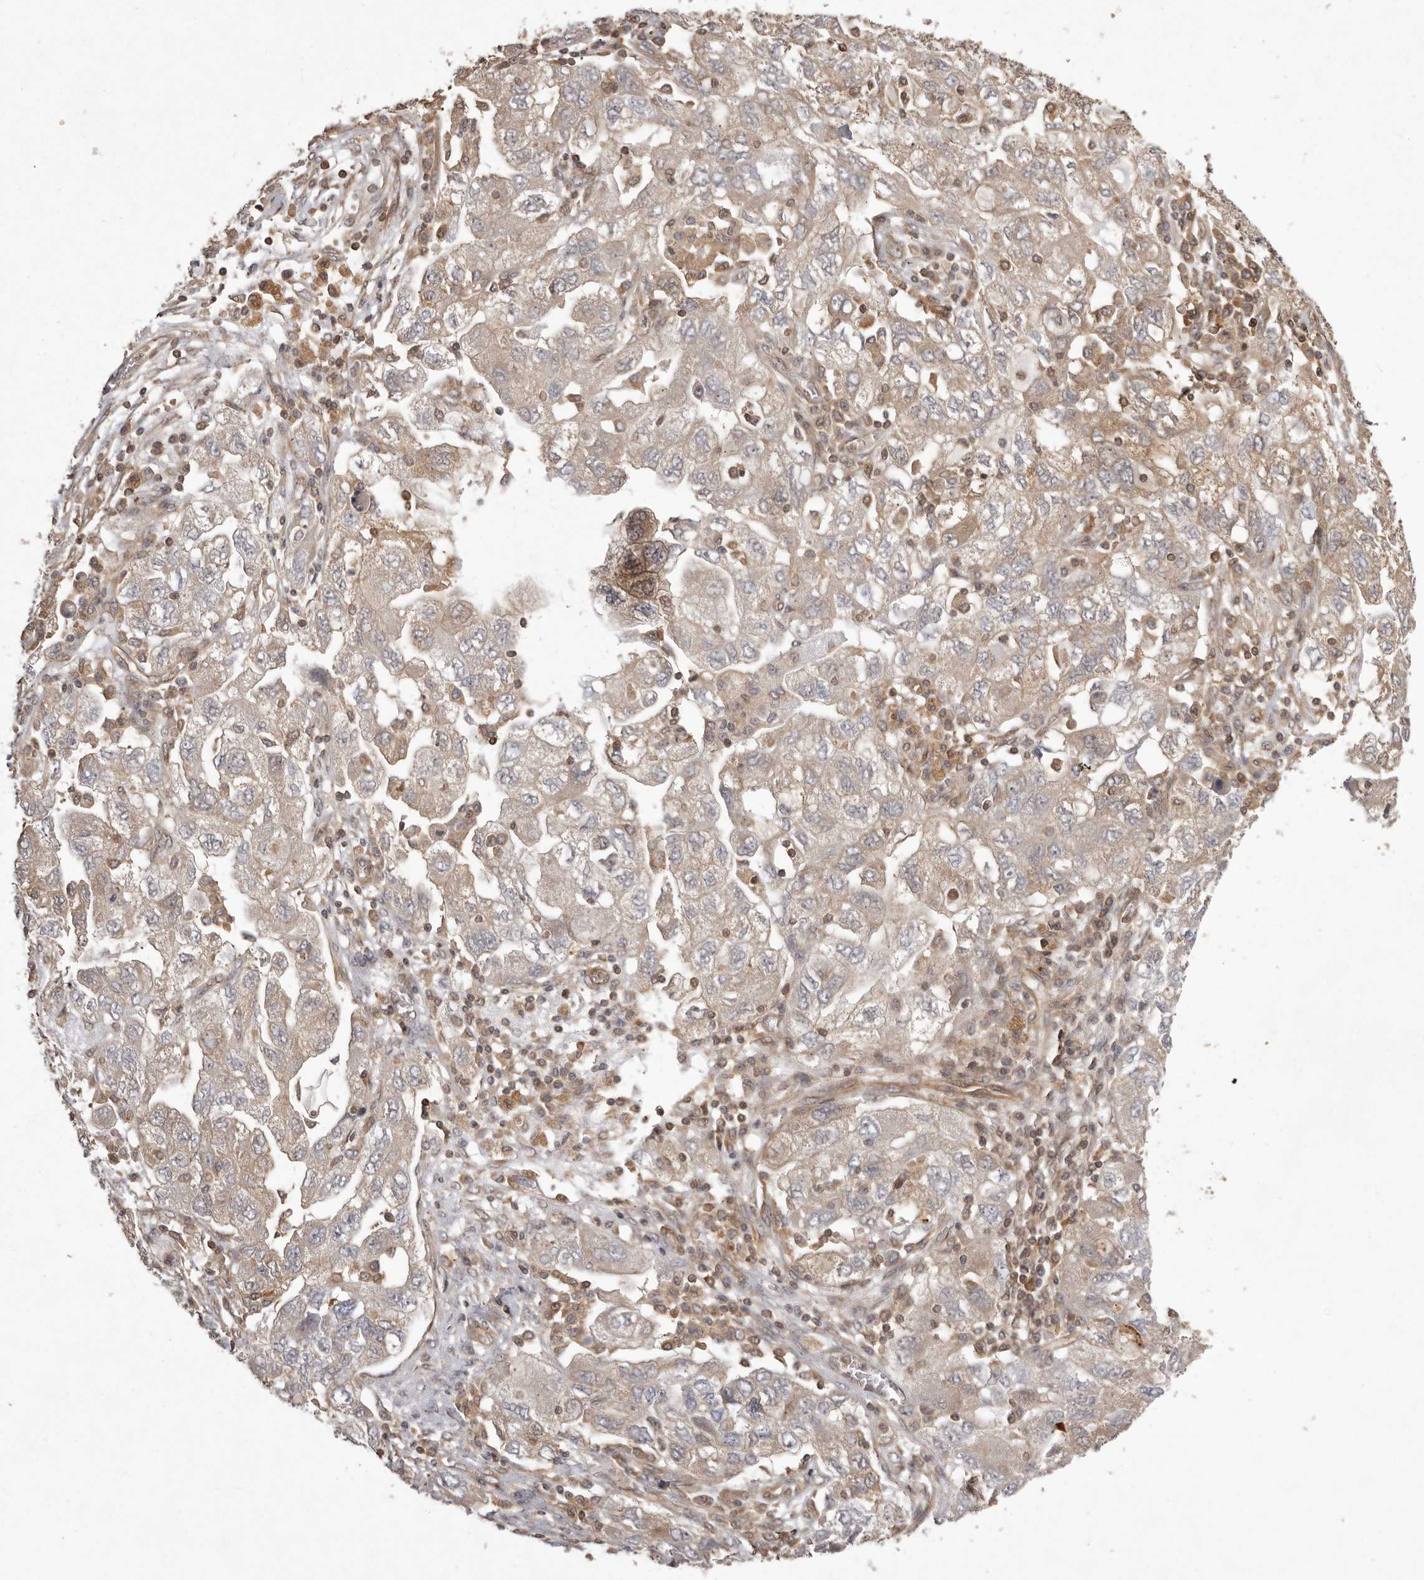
{"staining": {"intensity": "weak", "quantity": "25%-75%", "location": "cytoplasmic/membranous"}, "tissue": "ovarian cancer", "cell_type": "Tumor cells", "image_type": "cancer", "snomed": [{"axis": "morphology", "description": "Carcinoma, NOS"}, {"axis": "morphology", "description": "Cystadenocarcinoma, serous, NOS"}, {"axis": "topography", "description": "Ovary"}], "caption": "Weak cytoplasmic/membranous expression is identified in approximately 25%-75% of tumor cells in ovarian serous cystadenocarcinoma.", "gene": "NFKBIA", "patient": {"sex": "female", "age": 69}}